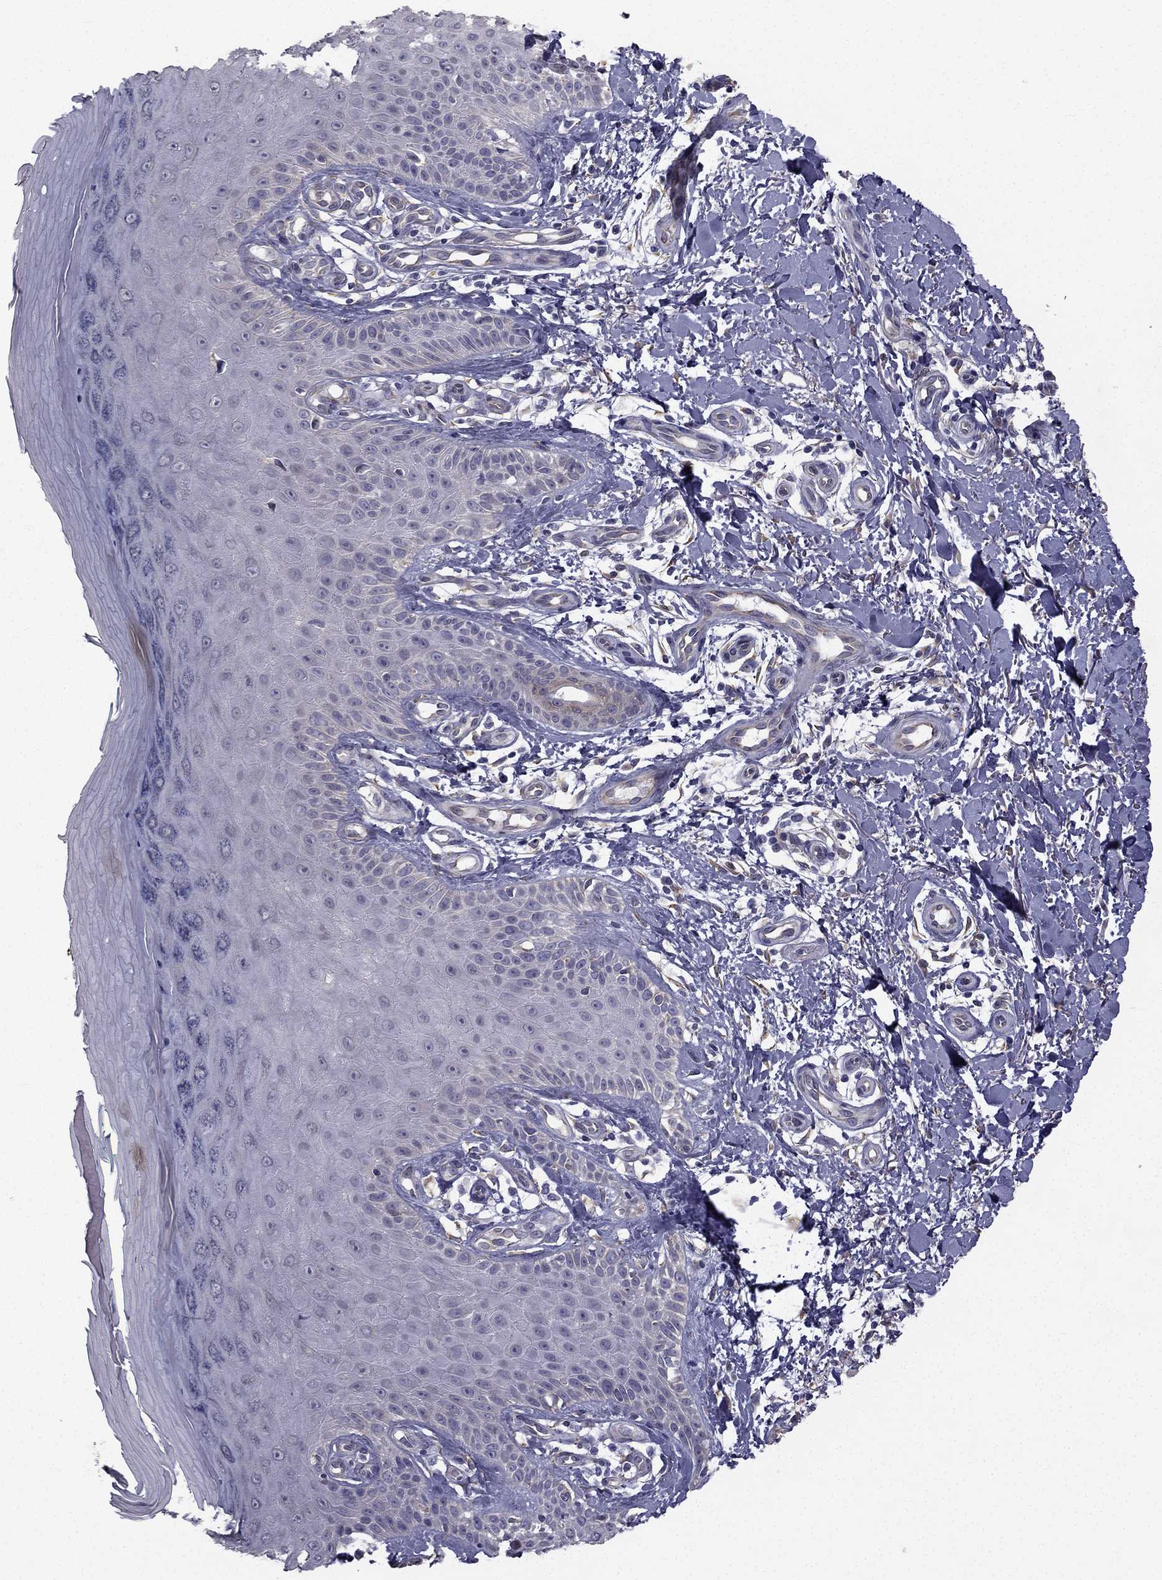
{"staining": {"intensity": "negative", "quantity": "none", "location": "none"}, "tissue": "skin", "cell_type": "Fibroblasts", "image_type": "normal", "snomed": [{"axis": "morphology", "description": "Normal tissue, NOS"}, {"axis": "morphology", "description": "Inflammation, NOS"}, {"axis": "morphology", "description": "Fibrosis, NOS"}, {"axis": "topography", "description": "Skin"}], "caption": "Immunohistochemistry of normal human skin displays no staining in fibroblasts.", "gene": "CCDC40", "patient": {"sex": "male", "age": 71}}